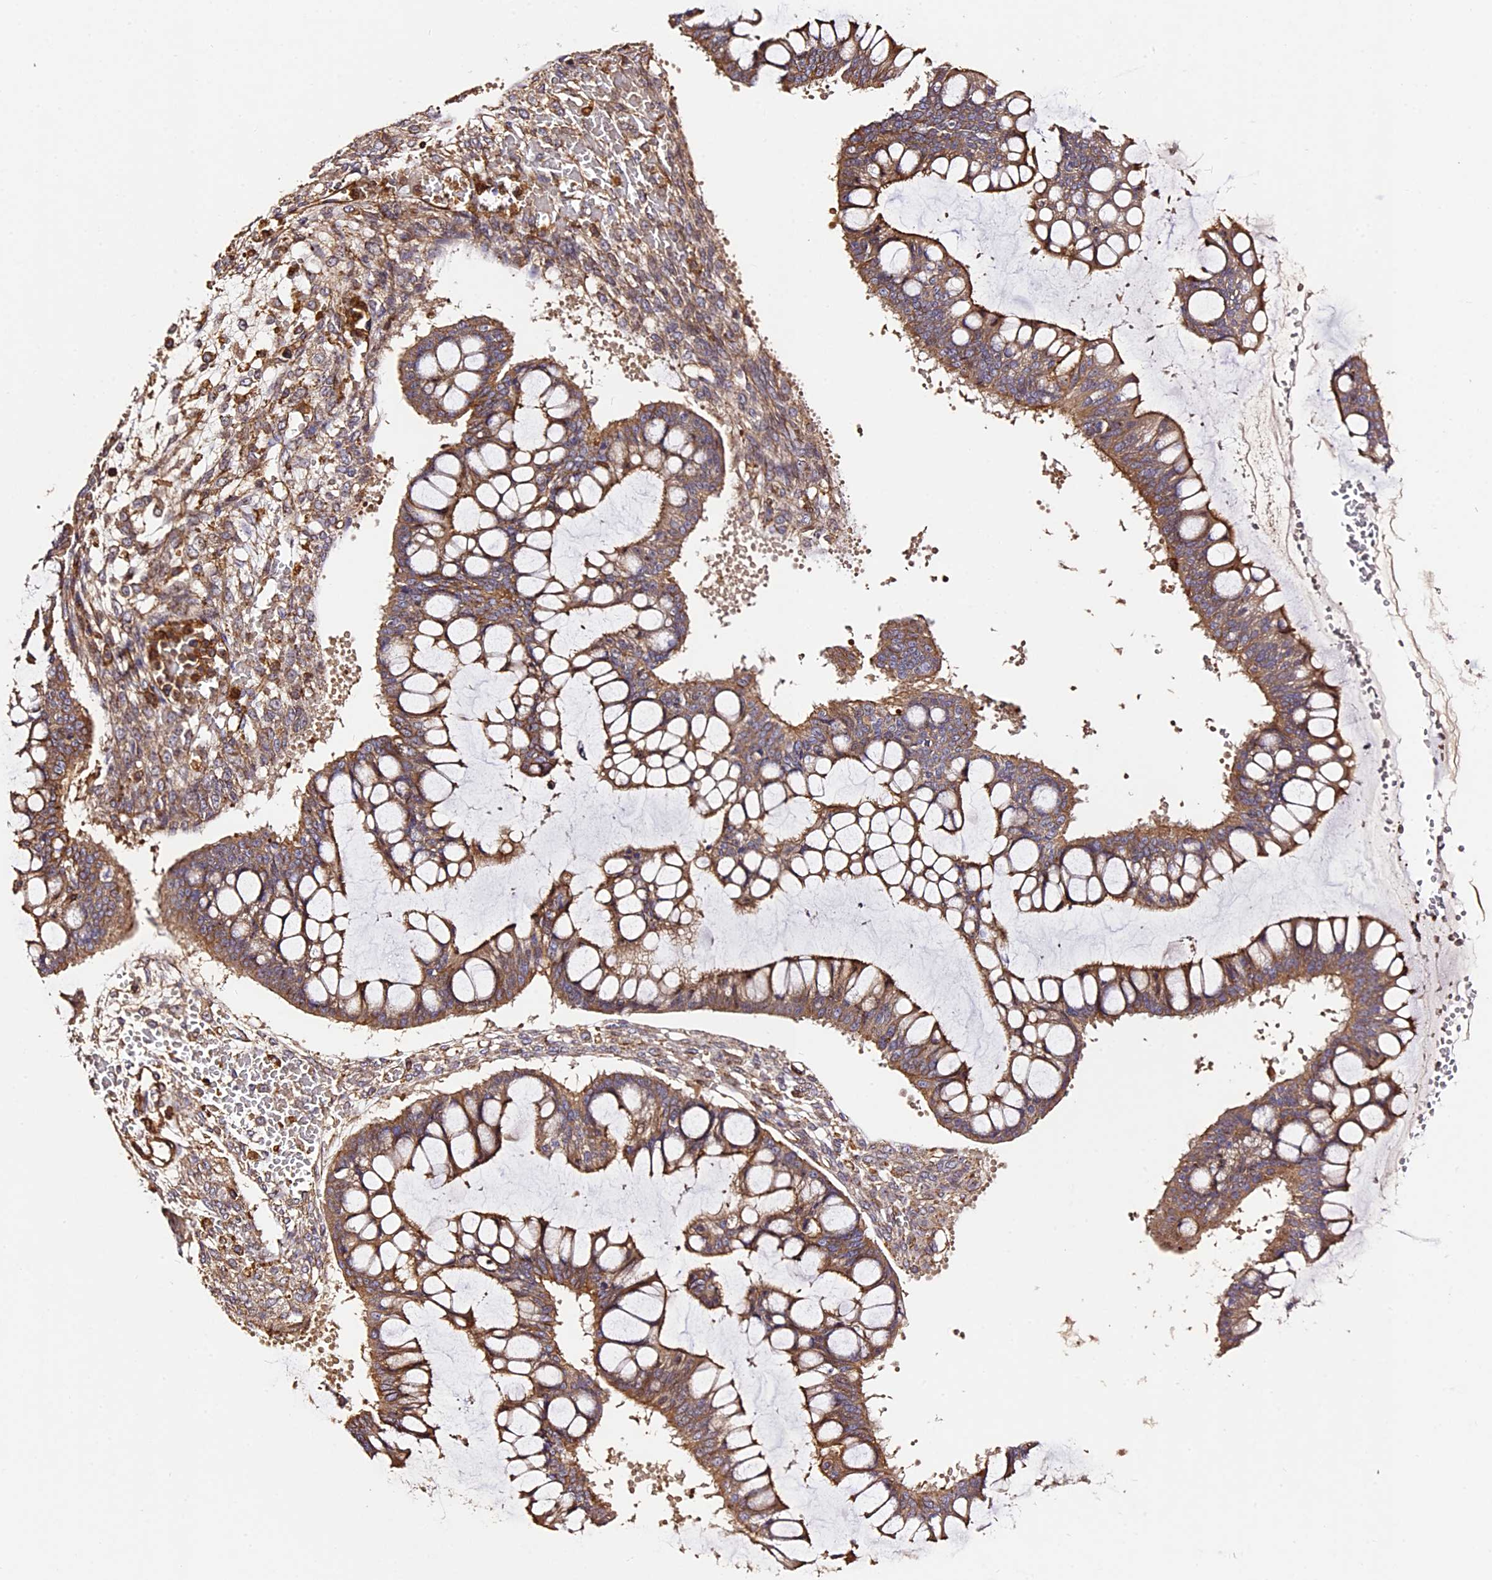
{"staining": {"intensity": "moderate", "quantity": ">75%", "location": "cytoplasmic/membranous"}, "tissue": "ovarian cancer", "cell_type": "Tumor cells", "image_type": "cancer", "snomed": [{"axis": "morphology", "description": "Cystadenocarcinoma, mucinous, NOS"}, {"axis": "topography", "description": "Ovary"}], "caption": "Mucinous cystadenocarcinoma (ovarian) stained with immunohistochemistry displays moderate cytoplasmic/membranous staining in approximately >75% of tumor cells. (IHC, brightfield microscopy, high magnification).", "gene": "RAPSN", "patient": {"sex": "female", "age": 73}}